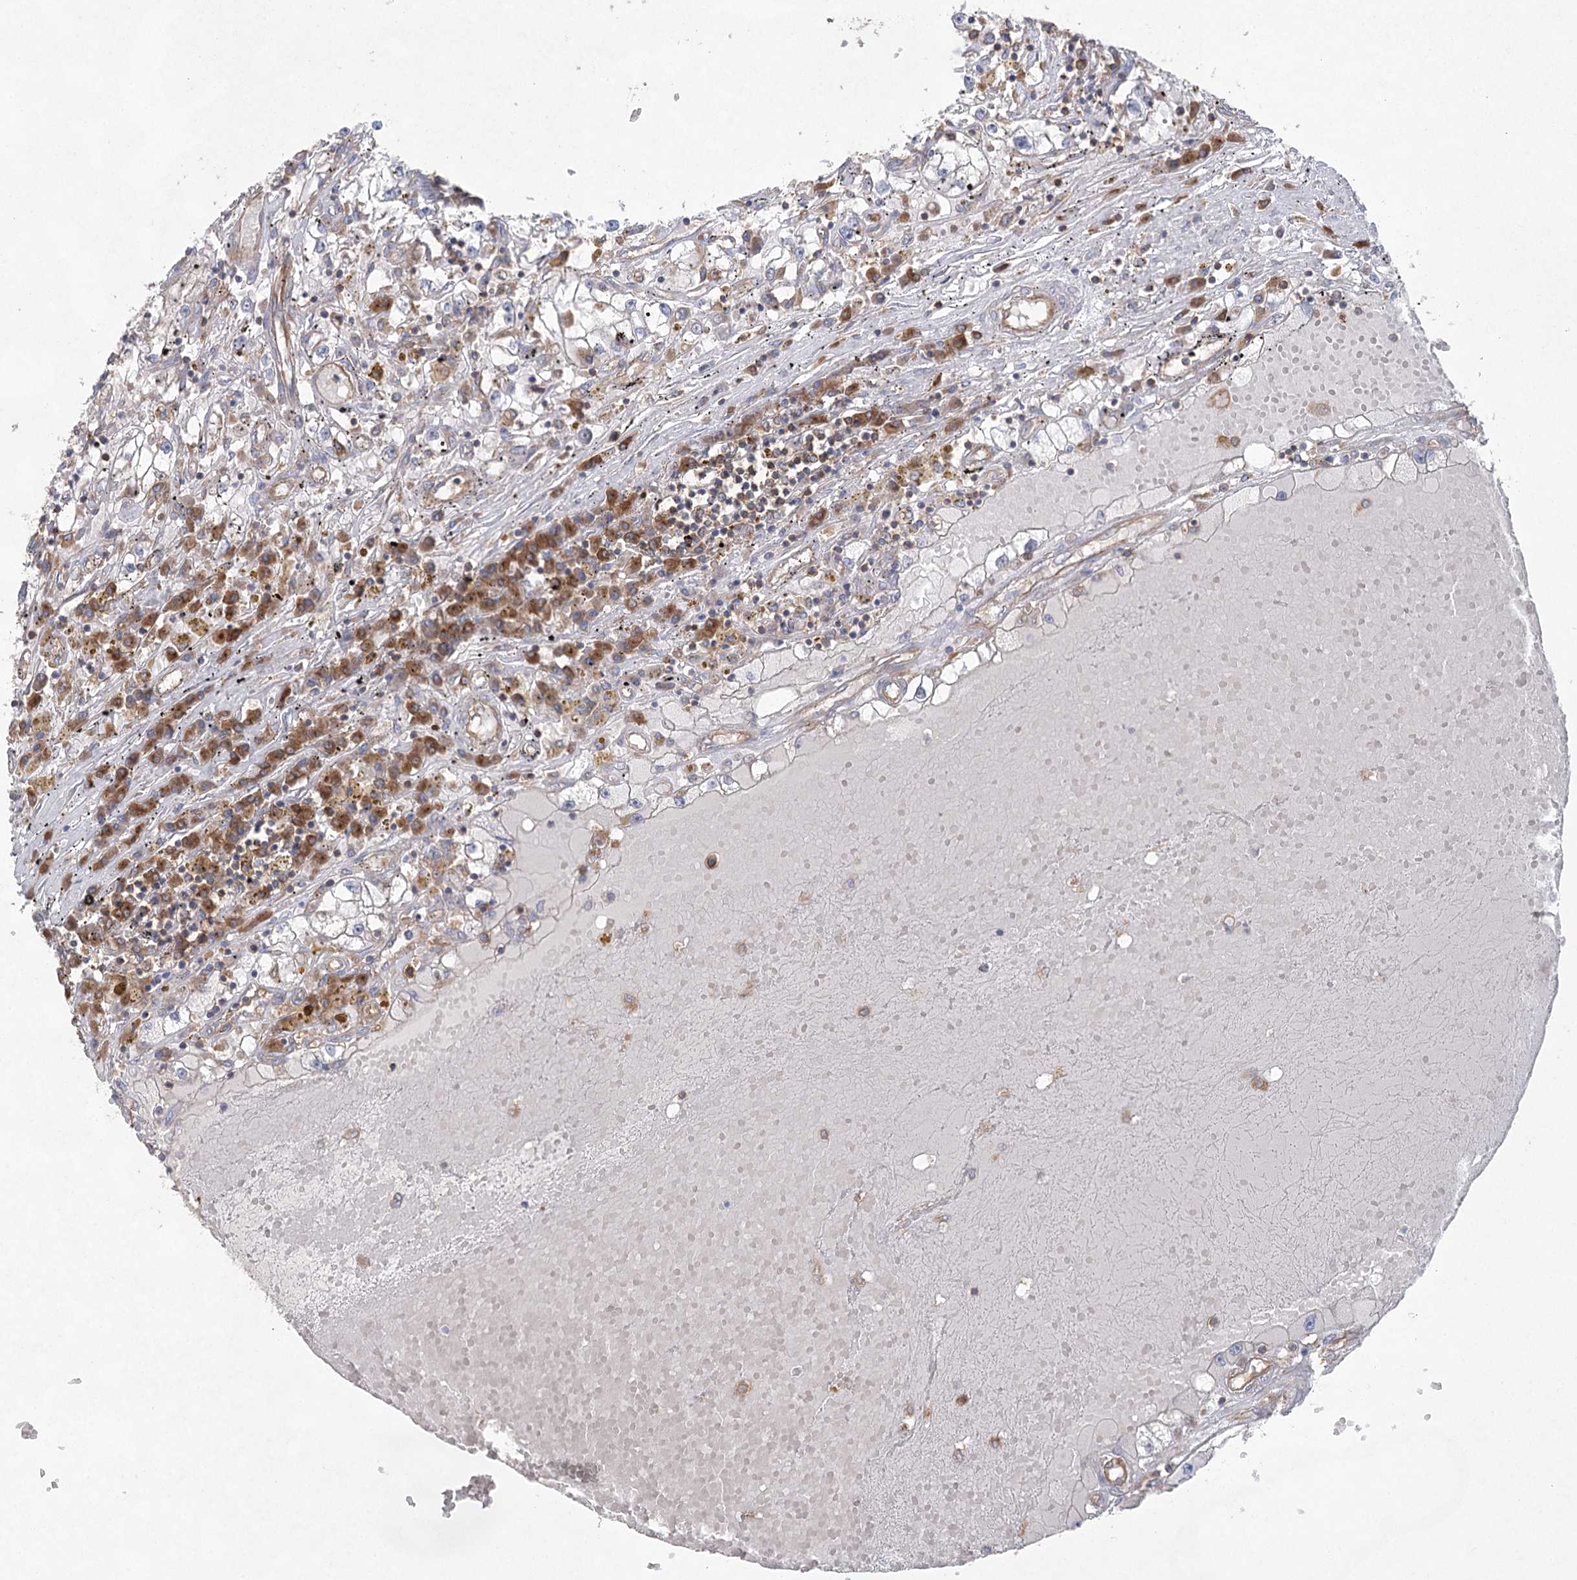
{"staining": {"intensity": "negative", "quantity": "none", "location": "none"}, "tissue": "renal cancer", "cell_type": "Tumor cells", "image_type": "cancer", "snomed": [{"axis": "morphology", "description": "Adenocarcinoma, NOS"}, {"axis": "topography", "description": "Kidney"}], "caption": "High magnification brightfield microscopy of renal adenocarcinoma stained with DAB (brown) and counterstained with hematoxylin (blue): tumor cells show no significant expression. (Brightfield microscopy of DAB immunohistochemistry (IHC) at high magnification).", "gene": "EIF3A", "patient": {"sex": "male", "age": 56}}